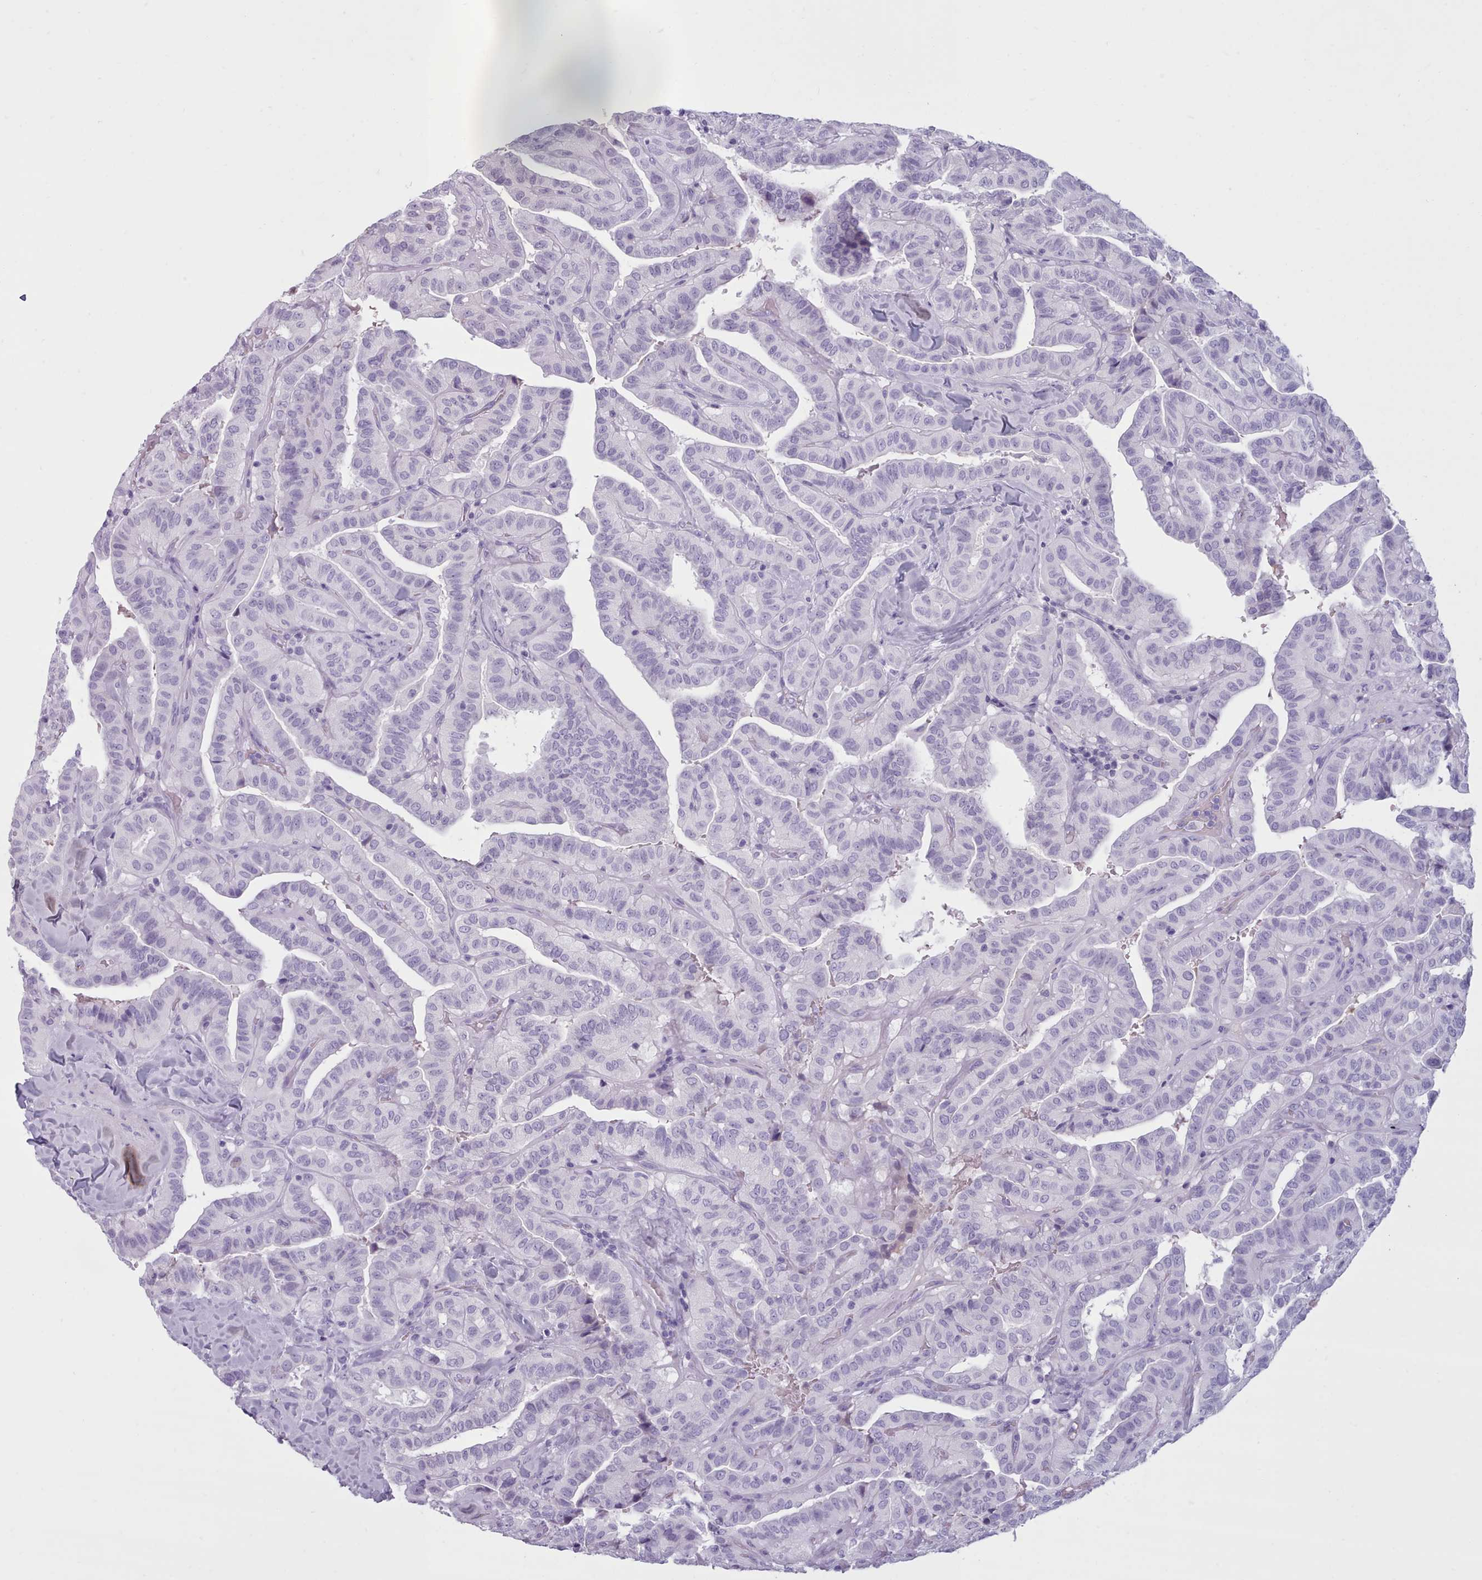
{"staining": {"intensity": "negative", "quantity": "none", "location": "none"}, "tissue": "thyroid cancer", "cell_type": "Tumor cells", "image_type": "cancer", "snomed": [{"axis": "morphology", "description": "Papillary adenocarcinoma, NOS"}, {"axis": "topography", "description": "Thyroid gland"}], "caption": "A photomicrograph of human thyroid papillary adenocarcinoma is negative for staining in tumor cells. (Stains: DAB immunohistochemistry with hematoxylin counter stain, Microscopy: brightfield microscopy at high magnification).", "gene": "ZNF43", "patient": {"sex": "male", "age": 77}}